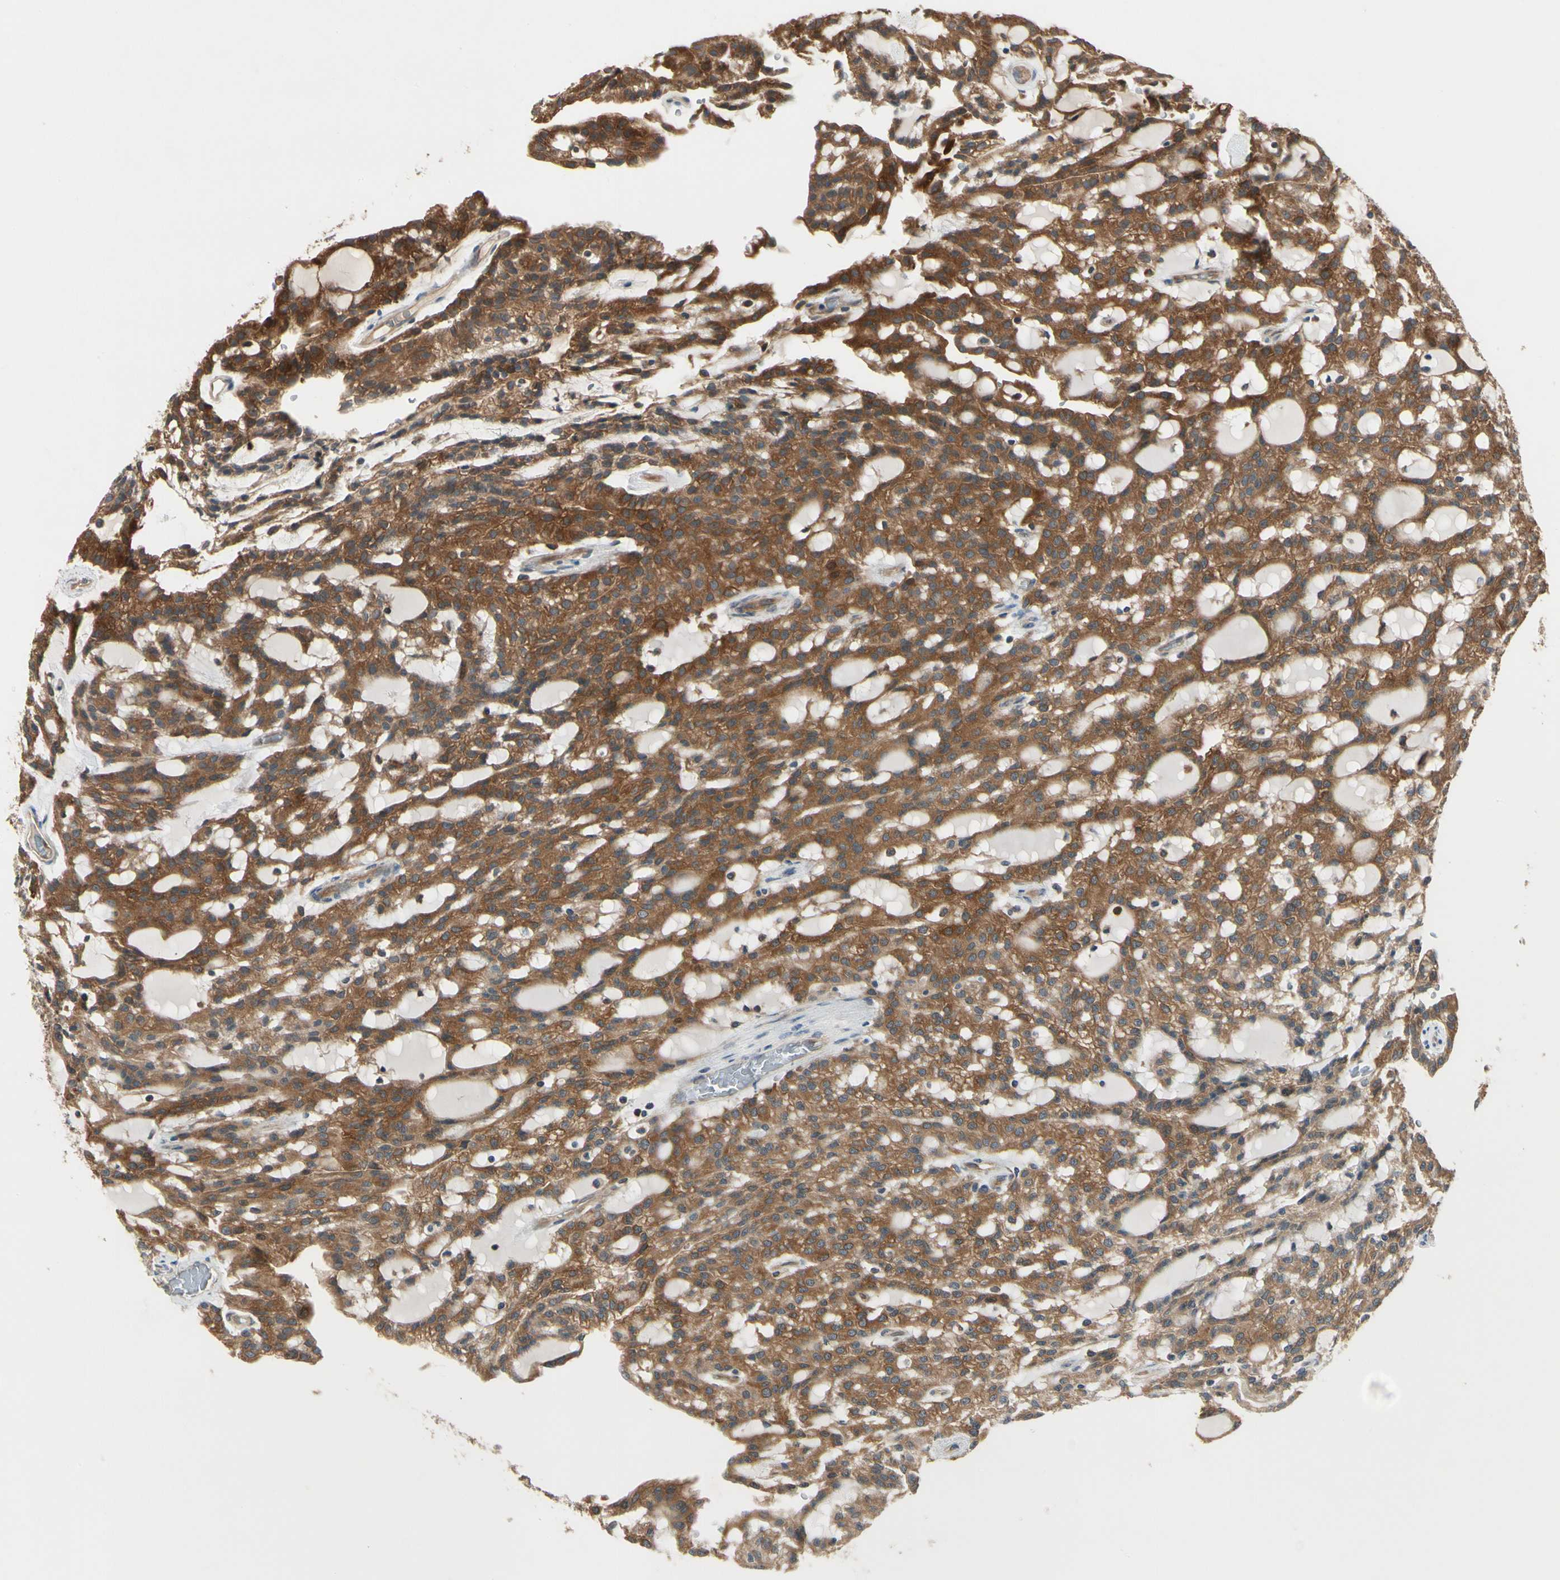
{"staining": {"intensity": "strong", "quantity": ">75%", "location": "cytoplasmic/membranous"}, "tissue": "renal cancer", "cell_type": "Tumor cells", "image_type": "cancer", "snomed": [{"axis": "morphology", "description": "Adenocarcinoma, NOS"}, {"axis": "topography", "description": "Kidney"}], "caption": "Renal cancer (adenocarcinoma) tissue reveals strong cytoplasmic/membranous staining in about >75% of tumor cells, visualized by immunohistochemistry.", "gene": "NME1-NME2", "patient": {"sex": "male", "age": 63}}